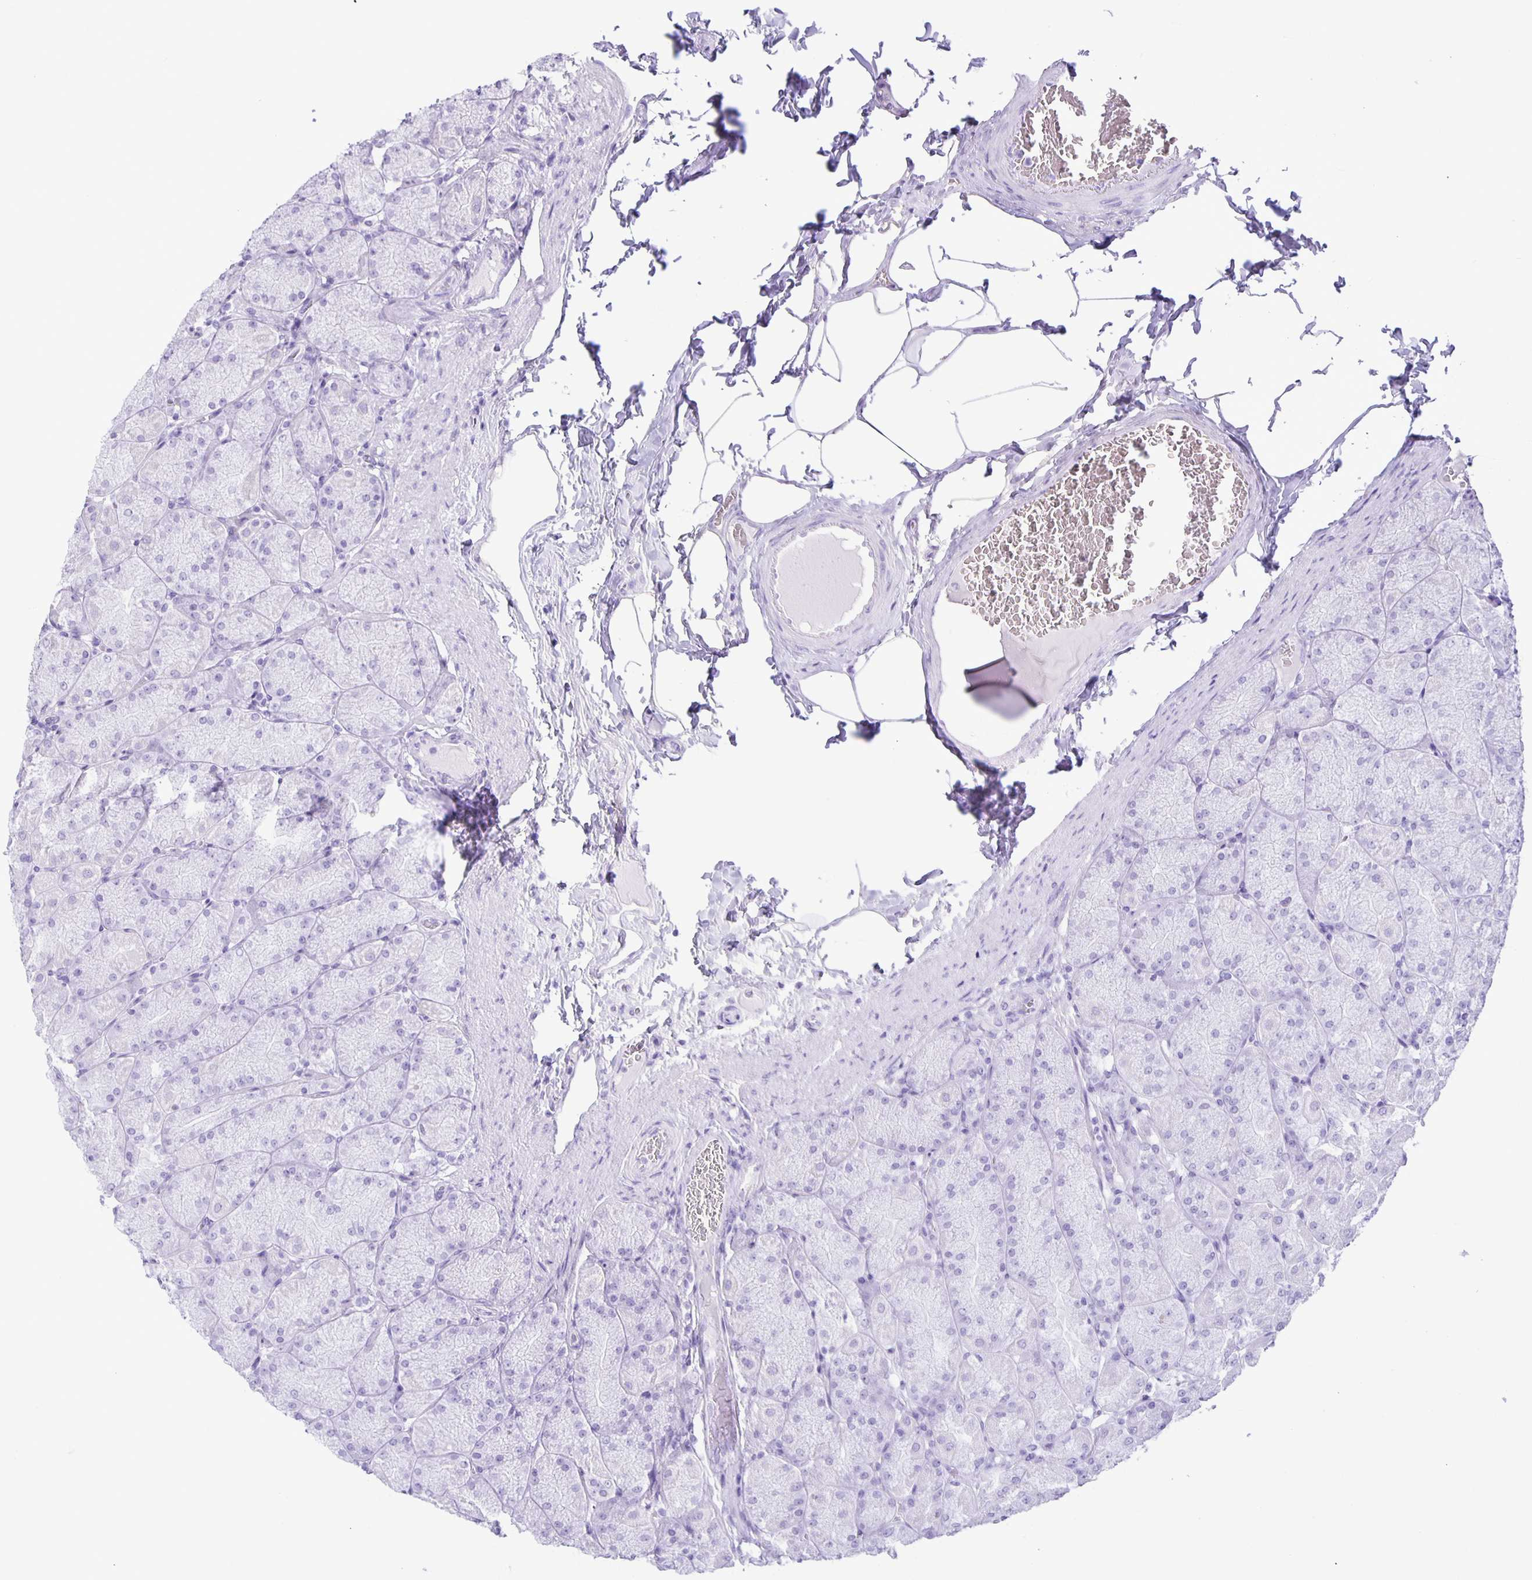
{"staining": {"intensity": "negative", "quantity": "none", "location": "none"}, "tissue": "stomach", "cell_type": "Glandular cells", "image_type": "normal", "snomed": [{"axis": "morphology", "description": "Normal tissue, NOS"}, {"axis": "topography", "description": "Stomach, upper"}], "caption": "A histopathology image of human stomach is negative for staining in glandular cells.", "gene": "EZHIP", "patient": {"sex": "female", "age": 56}}